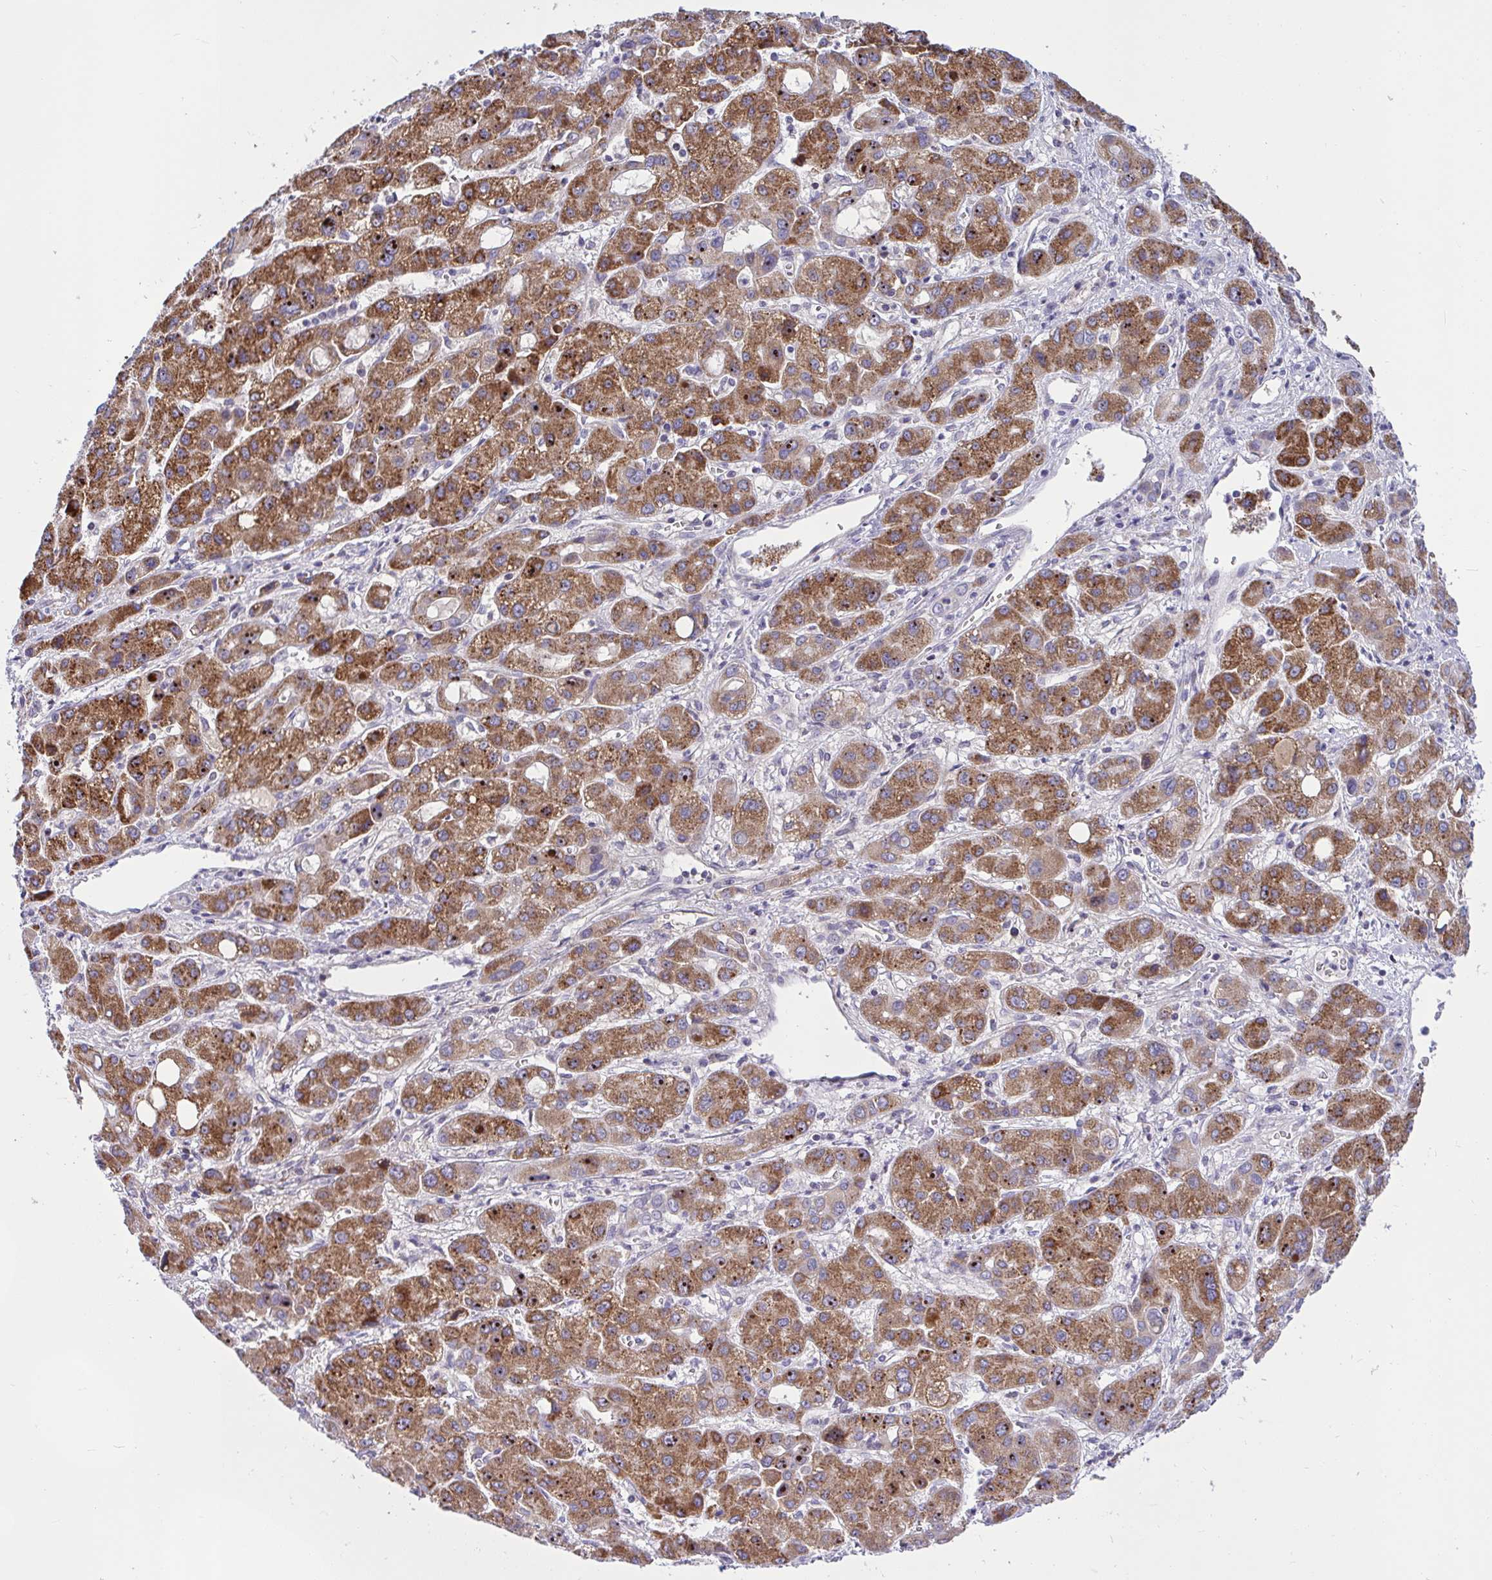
{"staining": {"intensity": "moderate", "quantity": ">75%", "location": "cytoplasmic/membranous"}, "tissue": "liver cancer", "cell_type": "Tumor cells", "image_type": "cancer", "snomed": [{"axis": "morphology", "description": "Carcinoma, Hepatocellular, NOS"}, {"axis": "topography", "description": "Liver"}], "caption": "An IHC photomicrograph of tumor tissue is shown. Protein staining in brown highlights moderate cytoplasmic/membranous positivity in liver cancer within tumor cells. The protein of interest is shown in brown color, while the nuclei are stained blue.", "gene": "CEP63", "patient": {"sex": "male", "age": 55}}